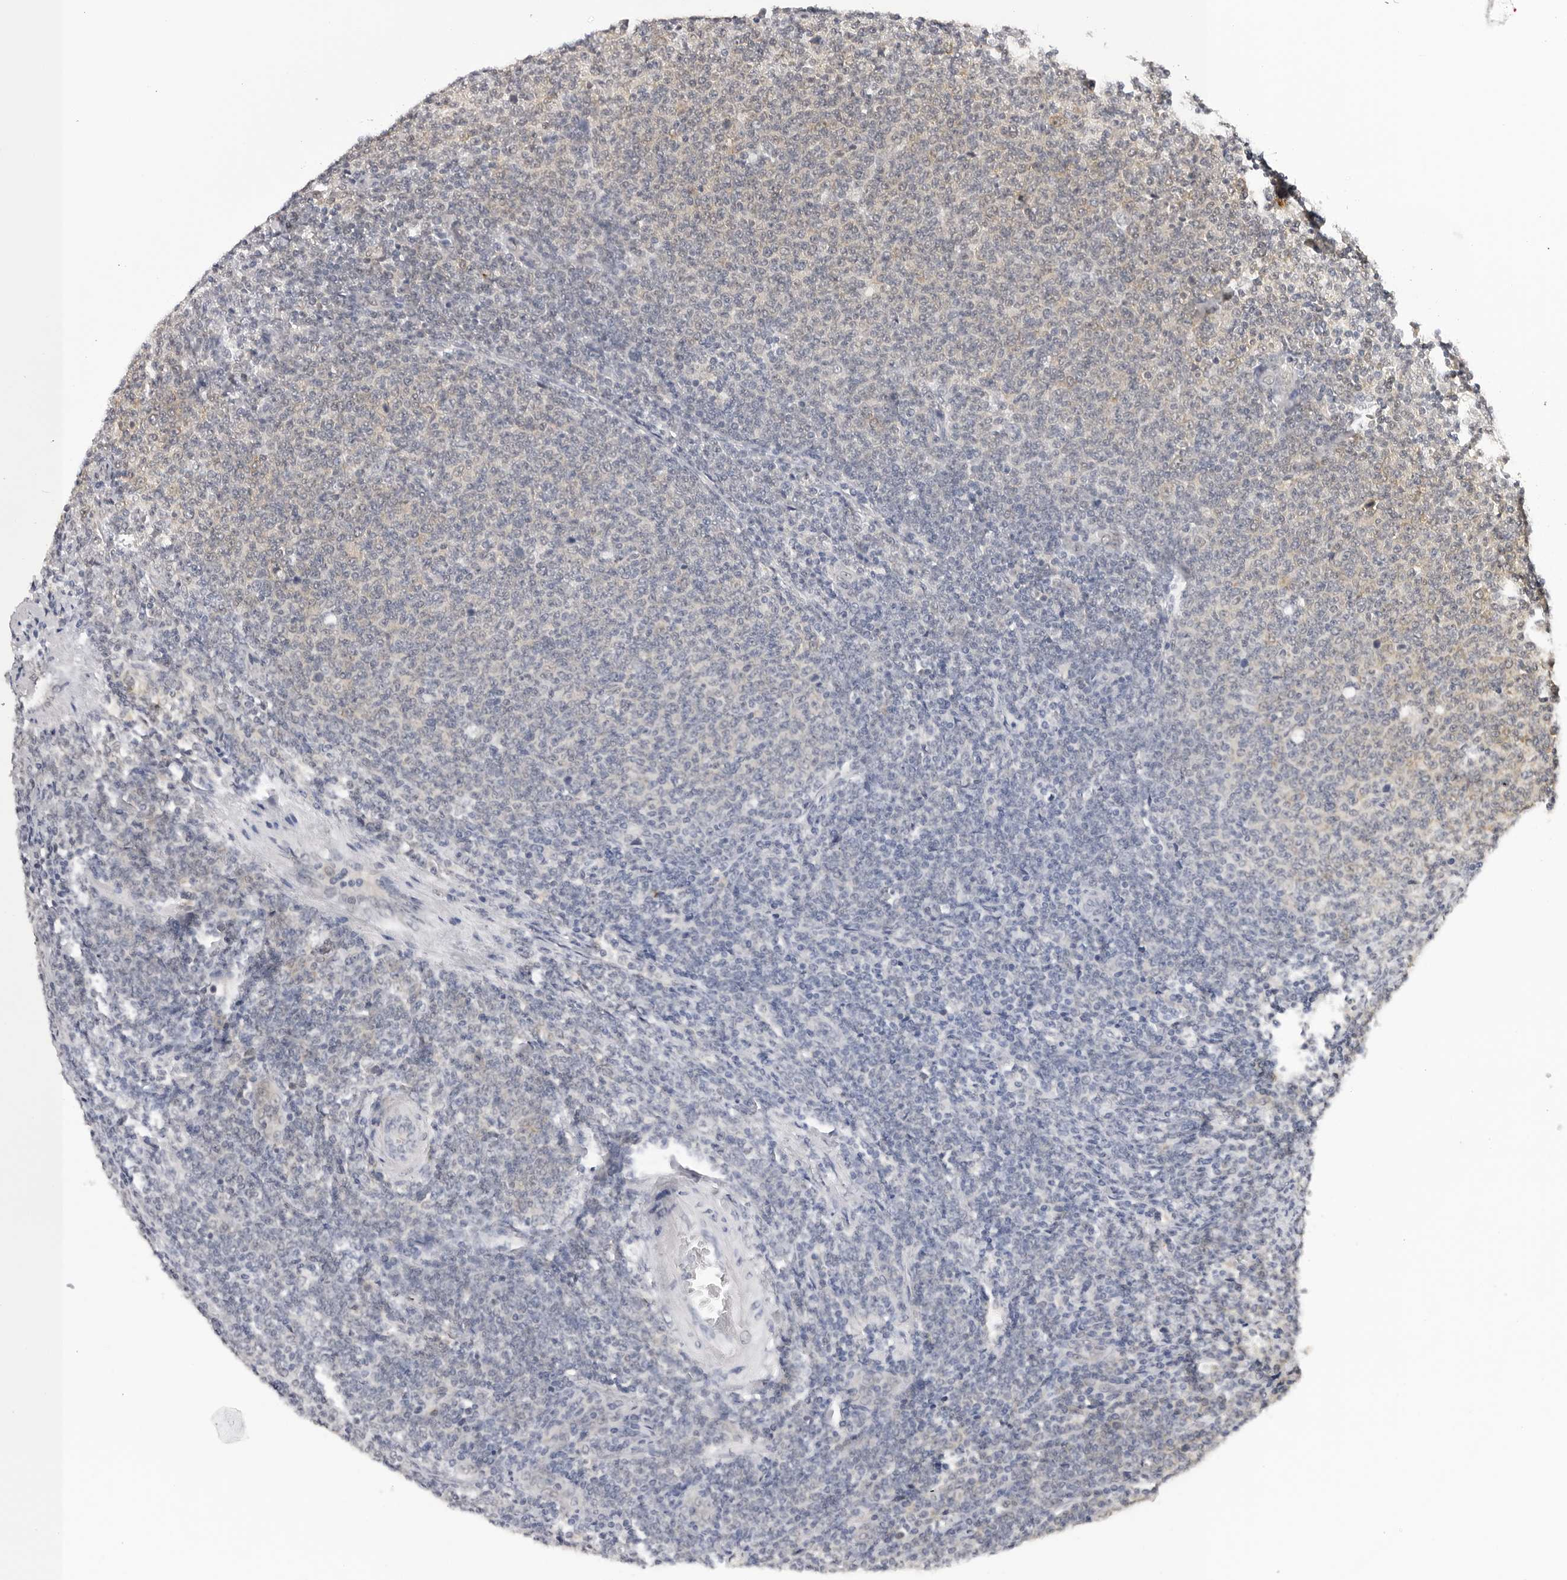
{"staining": {"intensity": "negative", "quantity": "none", "location": "none"}, "tissue": "lymphoma", "cell_type": "Tumor cells", "image_type": "cancer", "snomed": [{"axis": "morphology", "description": "Malignant lymphoma, non-Hodgkin's type, Low grade"}, {"axis": "topography", "description": "Lymph node"}], "caption": "This is an IHC photomicrograph of human lymphoma. There is no expression in tumor cells.", "gene": "WDR77", "patient": {"sex": "male", "age": 66}}